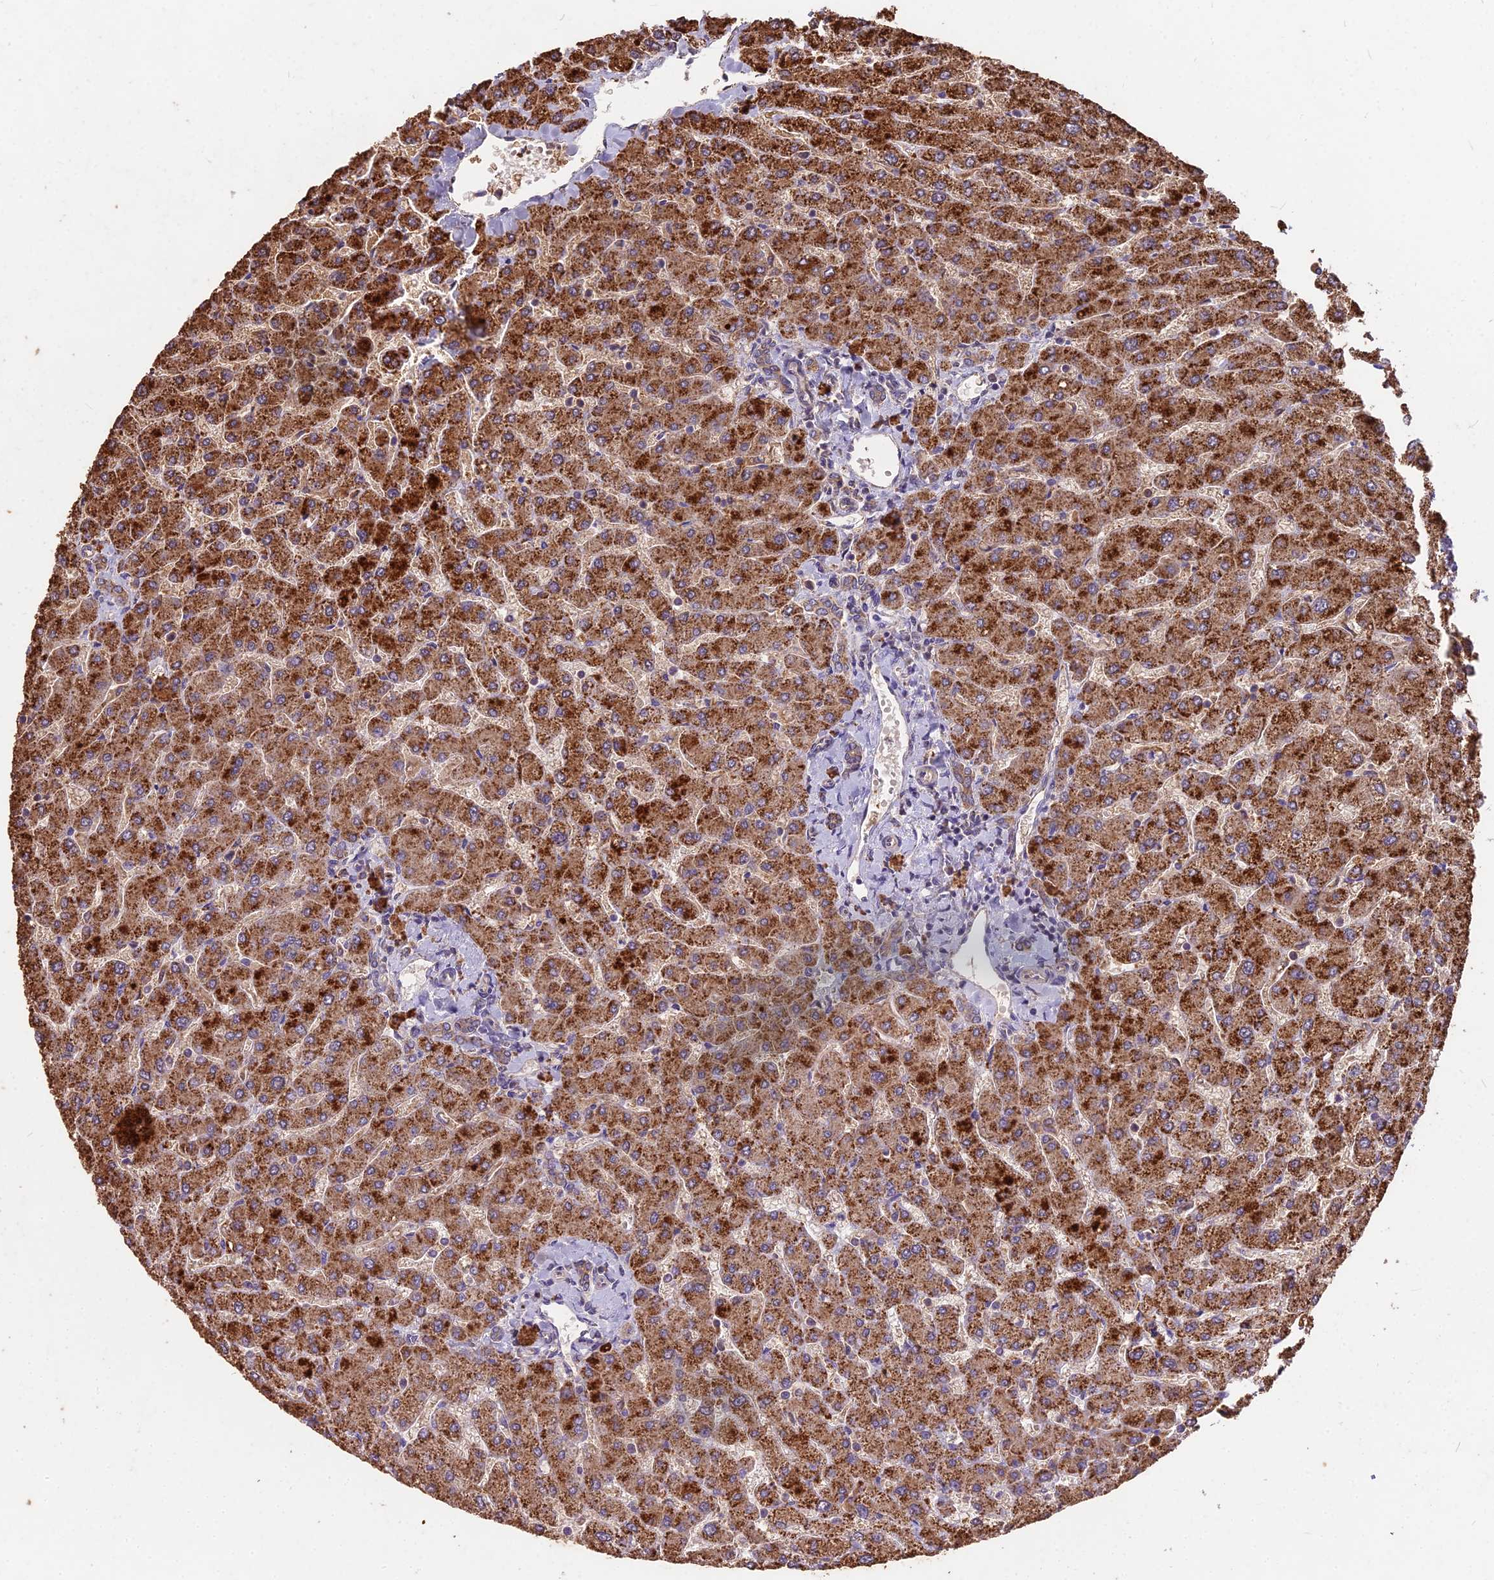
{"staining": {"intensity": "moderate", "quantity": "25%-75%", "location": "cytoplasmic/membranous"}, "tissue": "liver", "cell_type": "Cholangiocytes", "image_type": "normal", "snomed": [{"axis": "morphology", "description": "Normal tissue, NOS"}, {"axis": "topography", "description": "Liver"}], "caption": "Immunohistochemistry (IHC) micrograph of unremarkable liver: human liver stained using immunohistochemistry demonstrates medium levels of moderate protein expression localized specifically in the cytoplasmic/membranous of cholangiocytes, appearing as a cytoplasmic/membranous brown color.", "gene": "CEMIP2", "patient": {"sex": "male", "age": 55}}